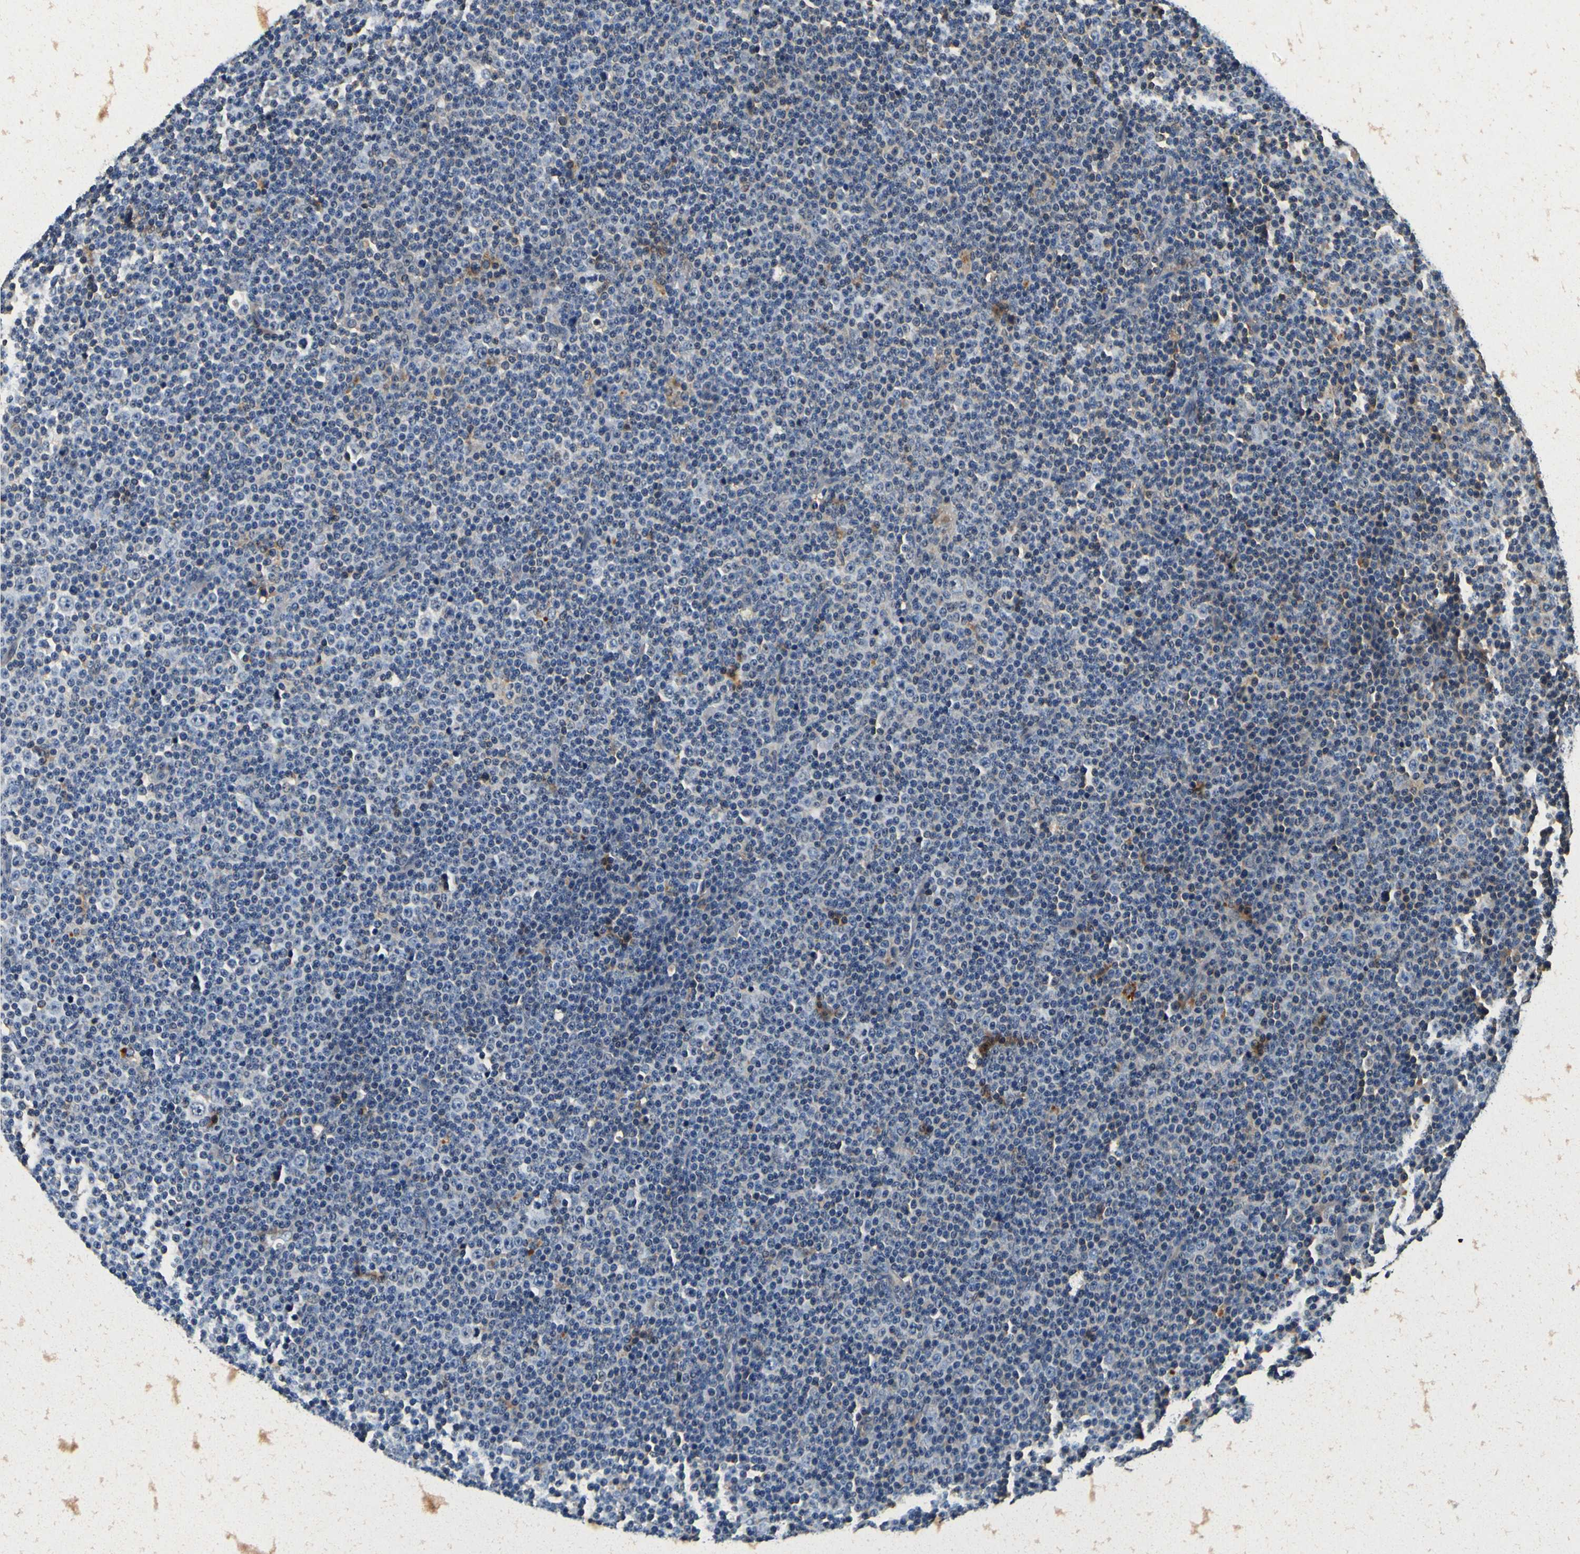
{"staining": {"intensity": "negative", "quantity": "none", "location": "none"}, "tissue": "lymphoma", "cell_type": "Tumor cells", "image_type": "cancer", "snomed": [{"axis": "morphology", "description": "Malignant lymphoma, non-Hodgkin's type, Low grade"}, {"axis": "topography", "description": "Lymph node"}], "caption": "Tumor cells are negative for brown protein staining in low-grade malignant lymphoma, non-Hodgkin's type. The staining is performed using DAB brown chromogen with nuclei counter-stained in using hematoxylin.", "gene": "TNIK", "patient": {"sex": "female", "age": 67}}